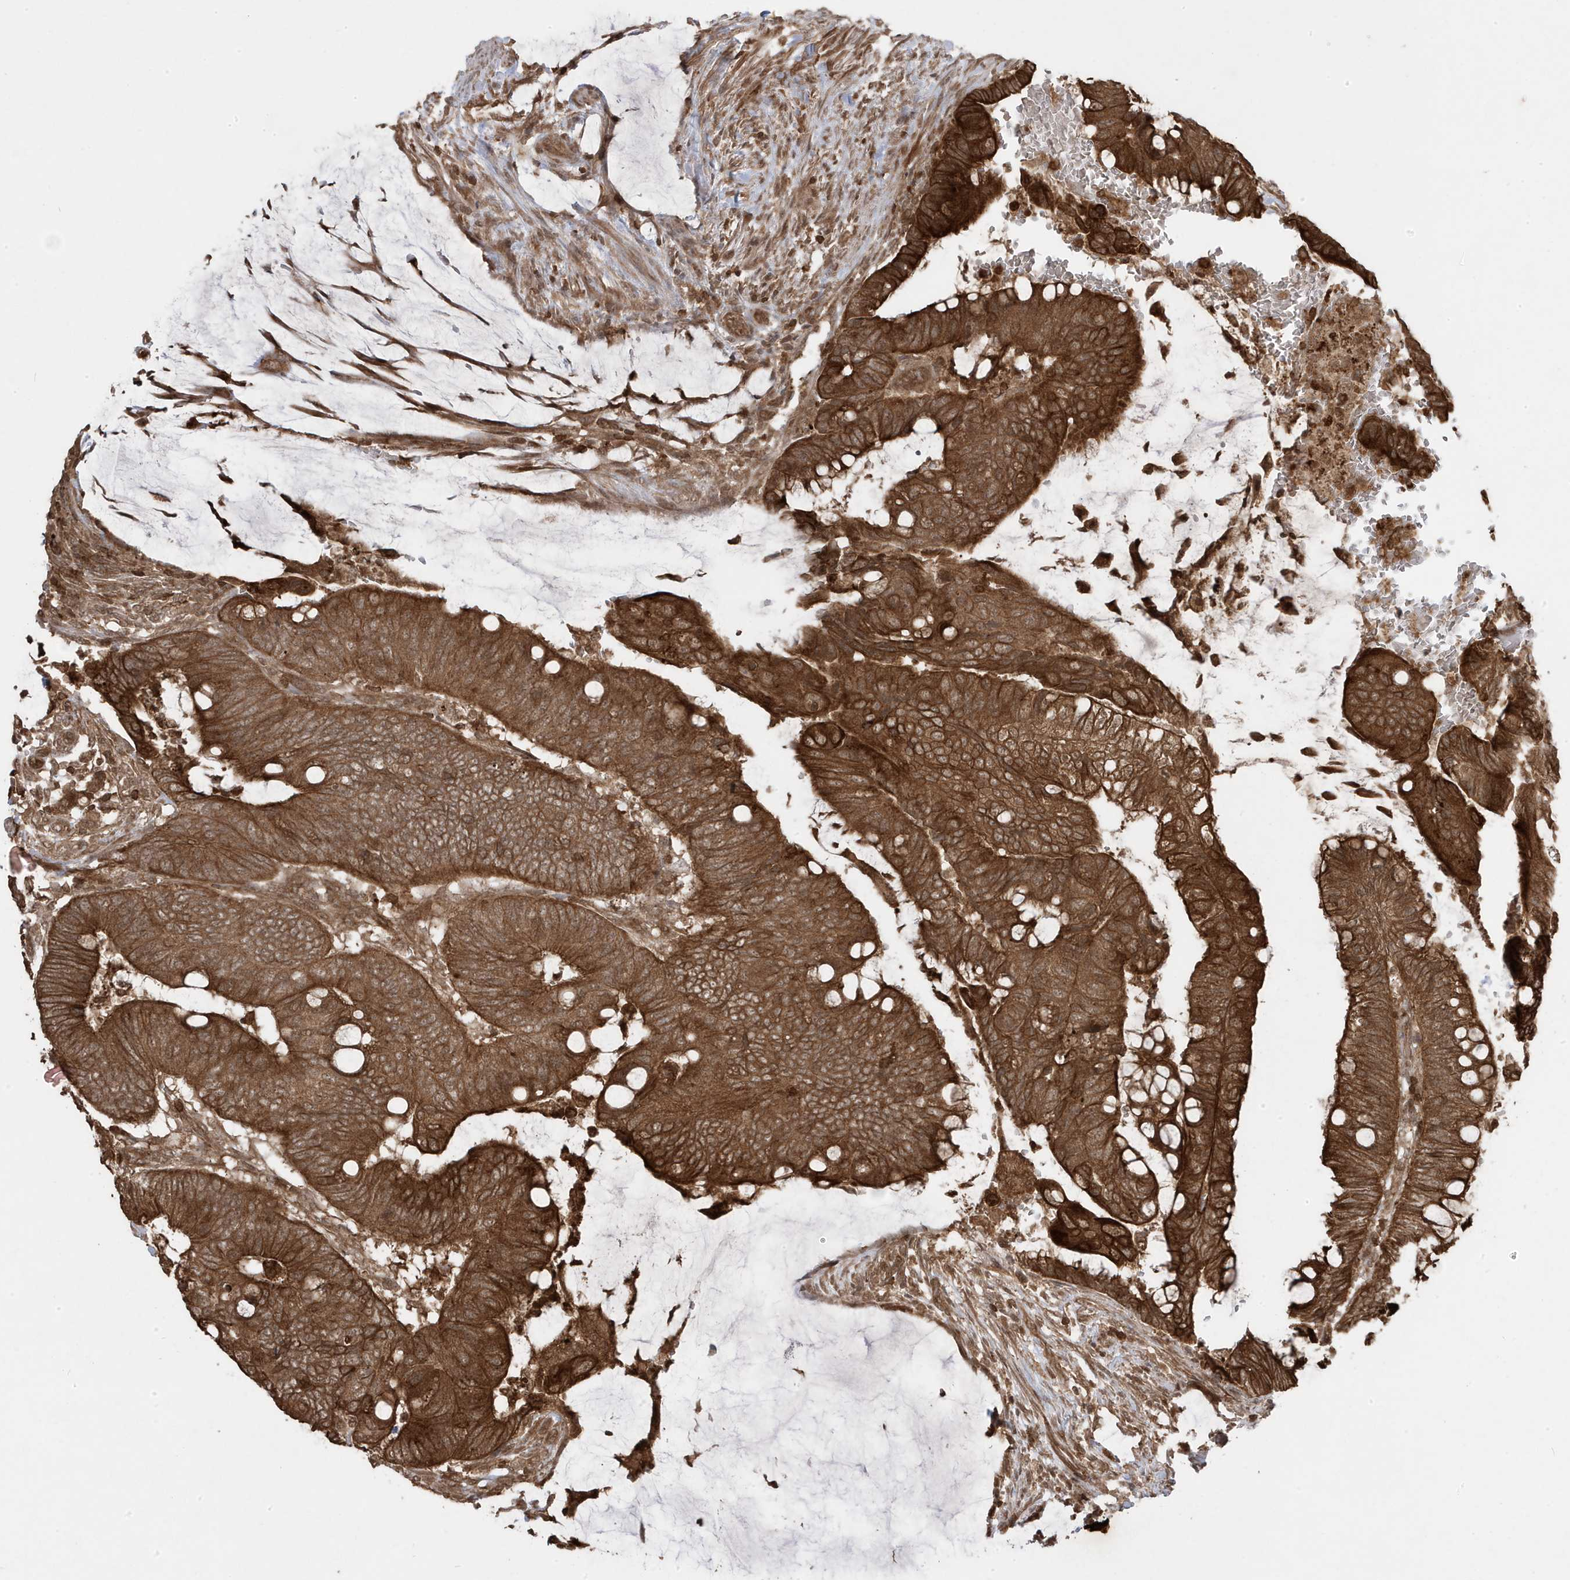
{"staining": {"intensity": "strong", "quantity": ">75%", "location": "cytoplasmic/membranous"}, "tissue": "colorectal cancer", "cell_type": "Tumor cells", "image_type": "cancer", "snomed": [{"axis": "morphology", "description": "Normal tissue, NOS"}, {"axis": "morphology", "description": "Adenocarcinoma, NOS"}, {"axis": "topography", "description": "Rectum"}, {"axis": "topography", "description": "Peripheral nerve tissue"}], "caption": "A photomicrograph of colorectal adenocarcinoma stained for a protein demonstrates strong cytoplasmic/membranous brown staining in tumor cells.", "gene": "ASAP1", "patient": {"sex": "male", "age": 92}}